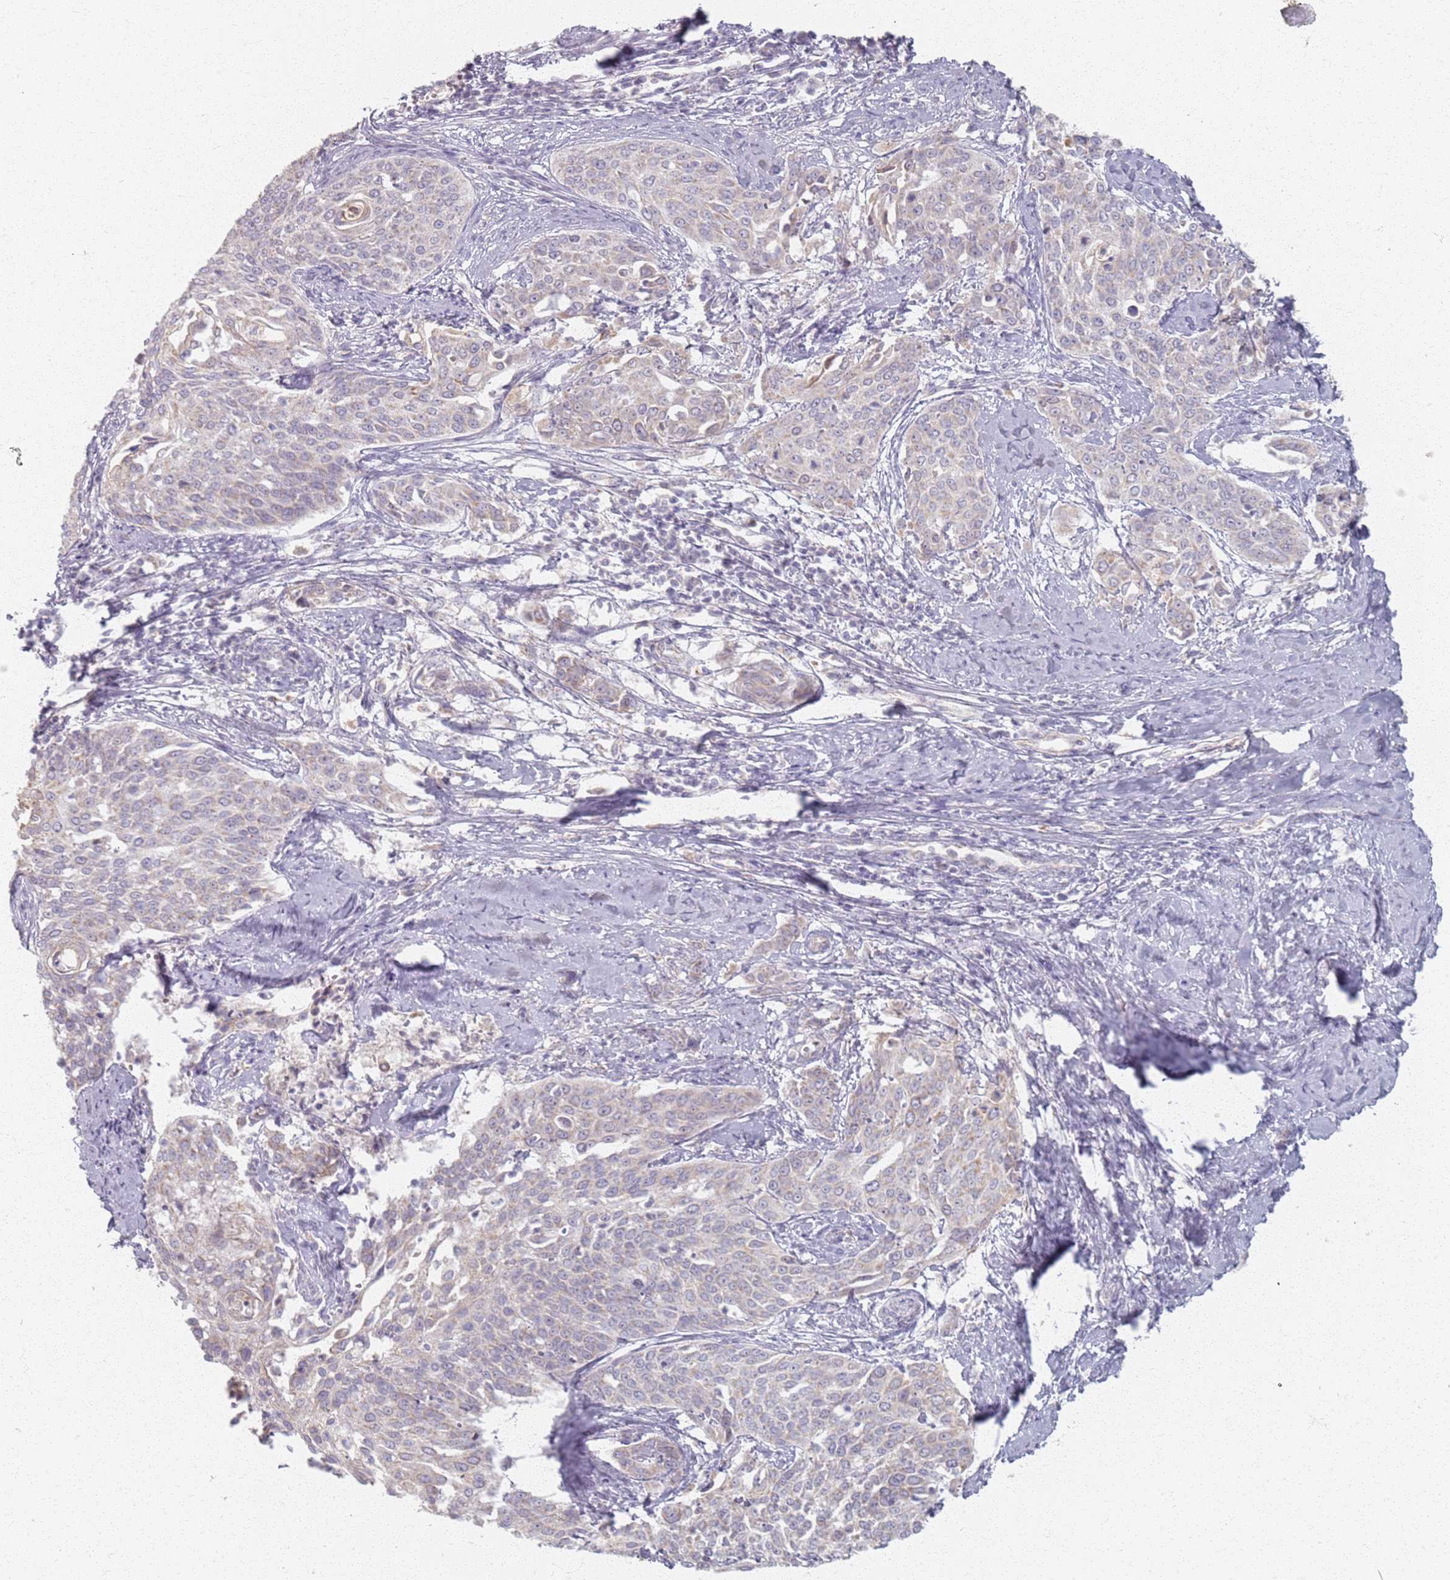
{"staining": {"intensity": "moderate", "quantity": "<25%", "location": "cytoplasmic/membranous"}, "tissue": "cervical cancer", "cell_type": "Tumor cells", "image_type": "cancer", "snomed": [{"axis": "morphology", "description": "Squamous cell carcinoma, NOS"}, {"axis": "topography", "description": "Cervix"}], "caption": "Protein analysis of squamous cell carcinoma (cervical) tissue exhibits moderate cytoplasmic/membranous expression in approximately <25% of tumor cells.", "gene": "PKD2L2", "patient": {"sex": "female", "age": 44}}